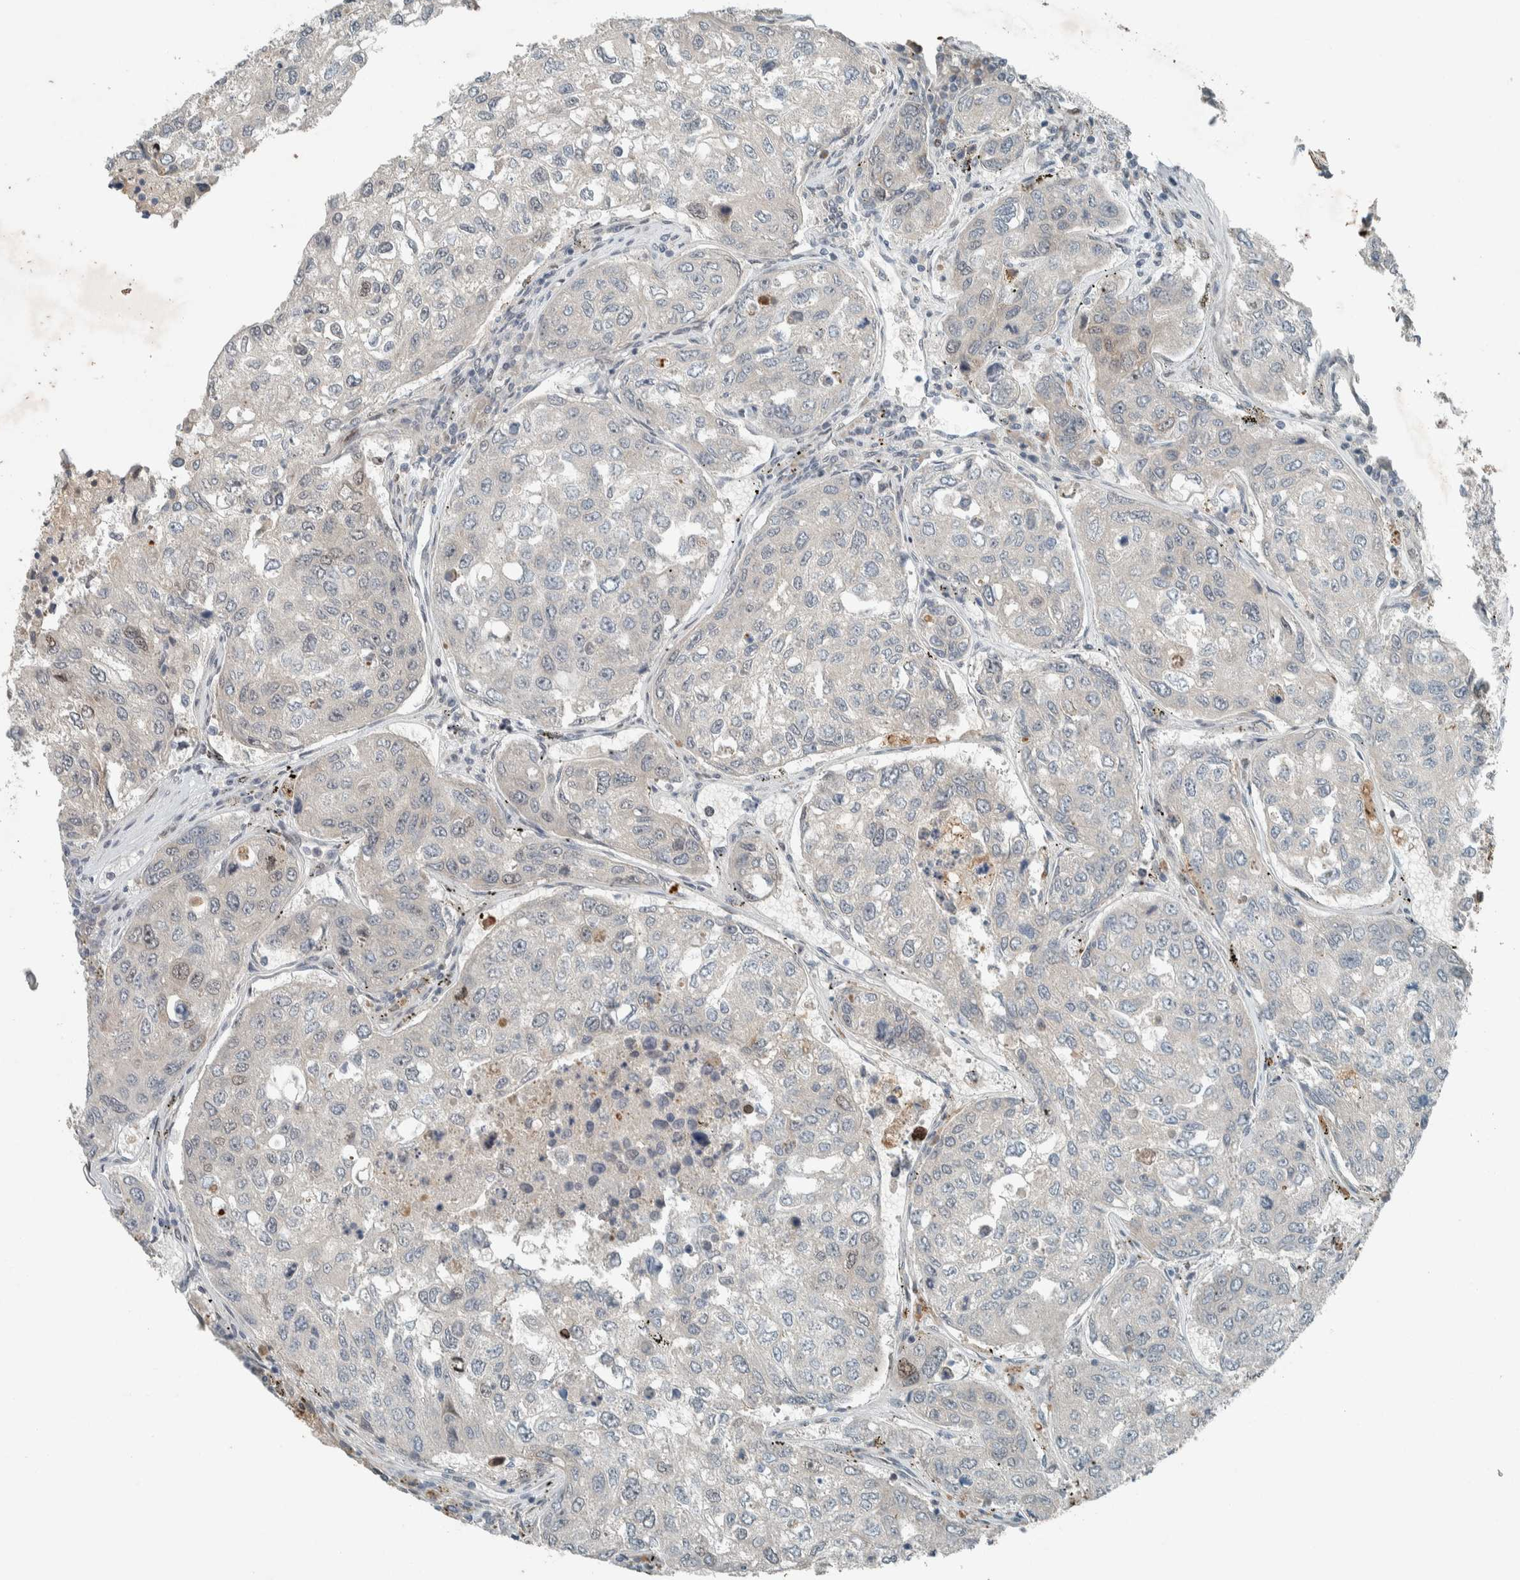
{"staining": {"intensity": "negative", "quantity": "none", "location": "none"}, "tissue": "urothelial cancer", "cell_type": "Tumor cells", "image_type": "cancer", "snomed": [{"axis": "morphology", "description": "Urothelial carcinoma, High grade"}, {"axis": "topography", "description": "Lymph node"}, {"axis": "topography", "description": "Urinary bladder"}], "caption": "Micrograph shows no protein positivity in tumor cells of urothelial cancer tissue.", "gene": "CERCAM", "patient": {"sex": "male", "age": 51}}